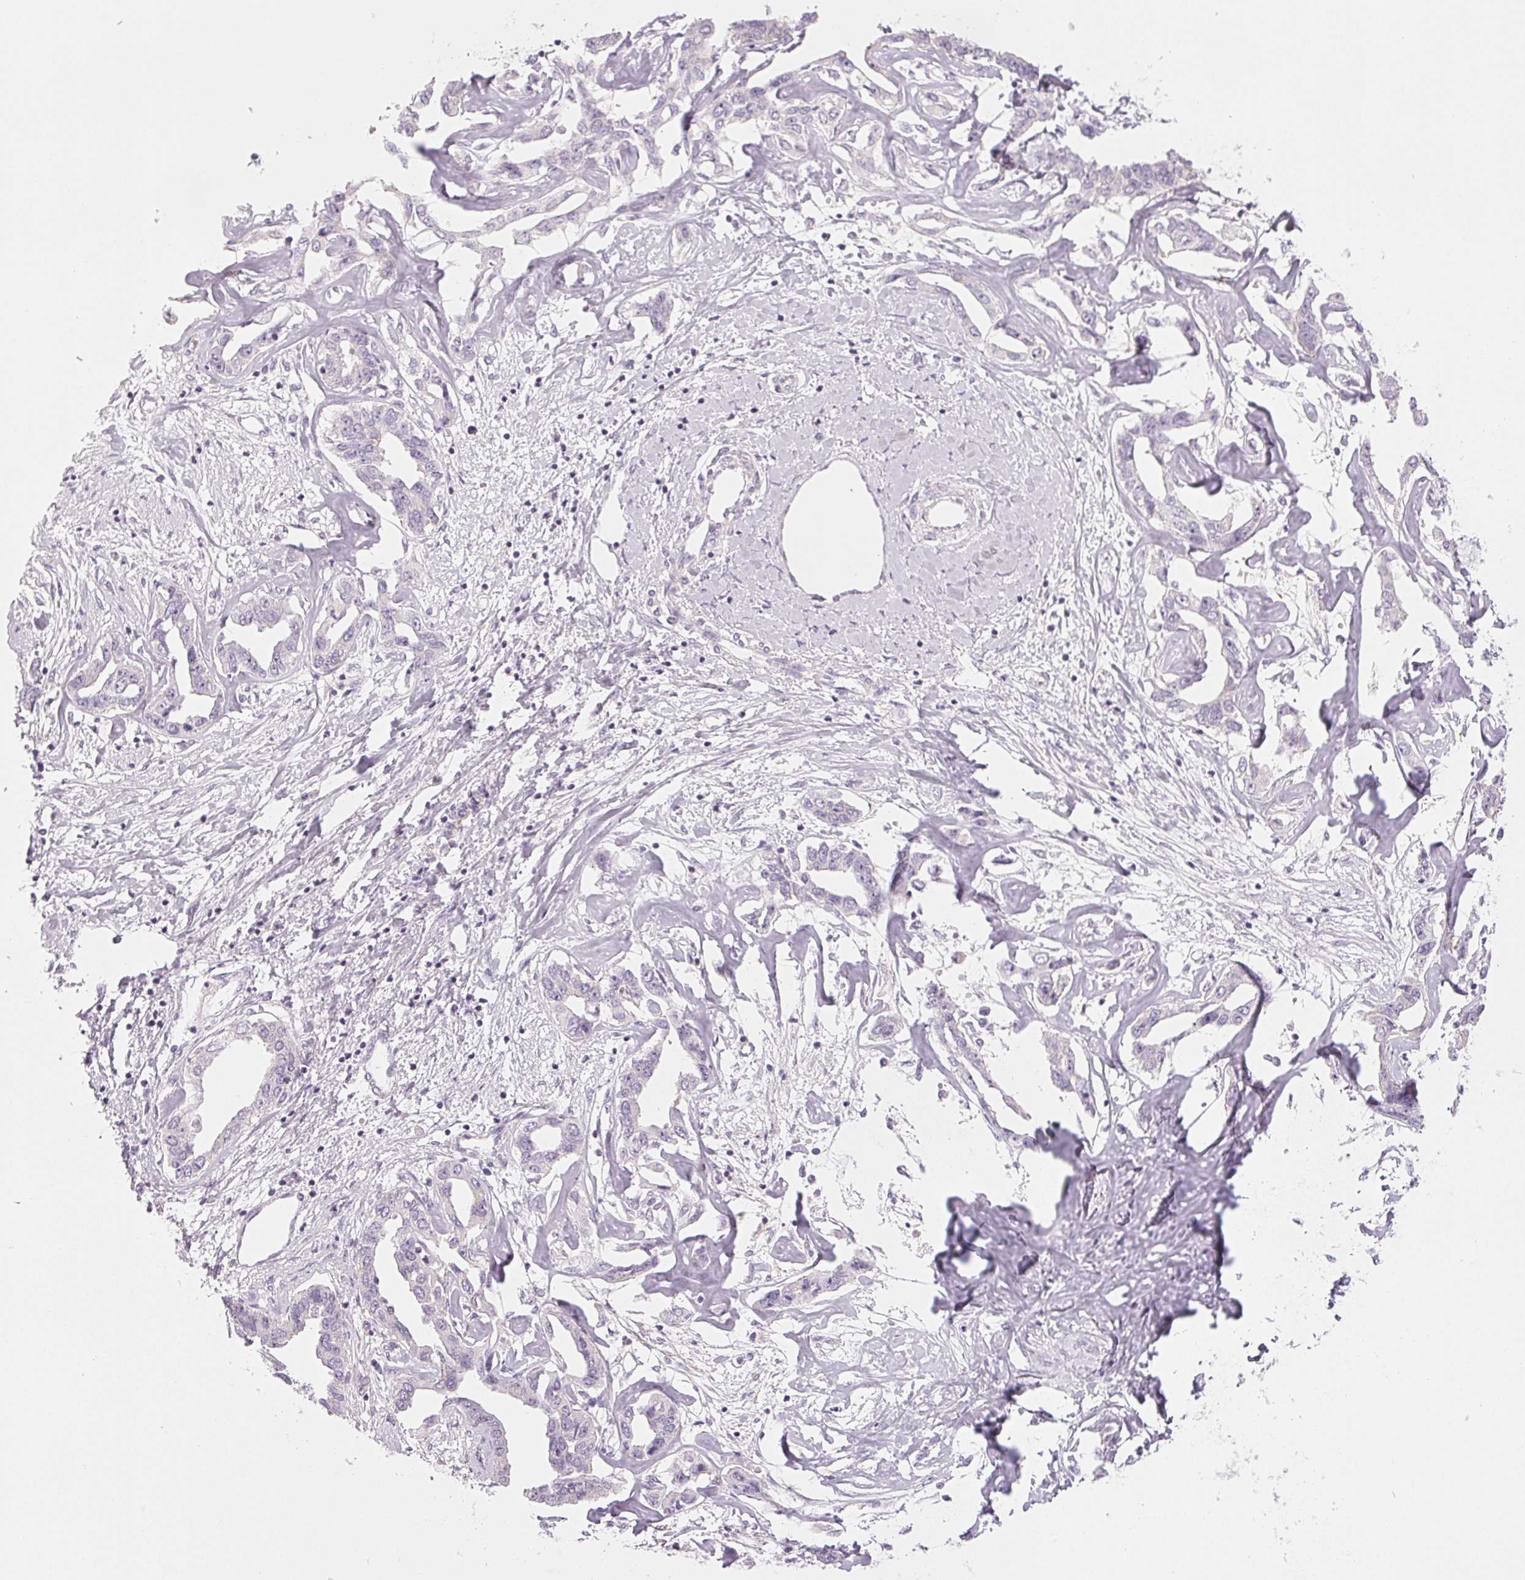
{"staining": {"intensity": "negative", "quantity": "none", "location": "none"}, "tissue": "liver cancer", "cell_type": "Tumor cells", "image_type": "cancer", "snomed": [{"axis": "morphology", "description": "Cholangiocarcinoma"}, {"axis": "topography", "description": "Liver"}], "caption": "This histopathology image is of cholangiocarcinoma (liver) stained with IHC to label a protein in brown with the nuclei are counter-stained blue. There is no staining in tumor cells.", "gene": "COL7A1", "patient": {"sex": "male", "age": 59}}